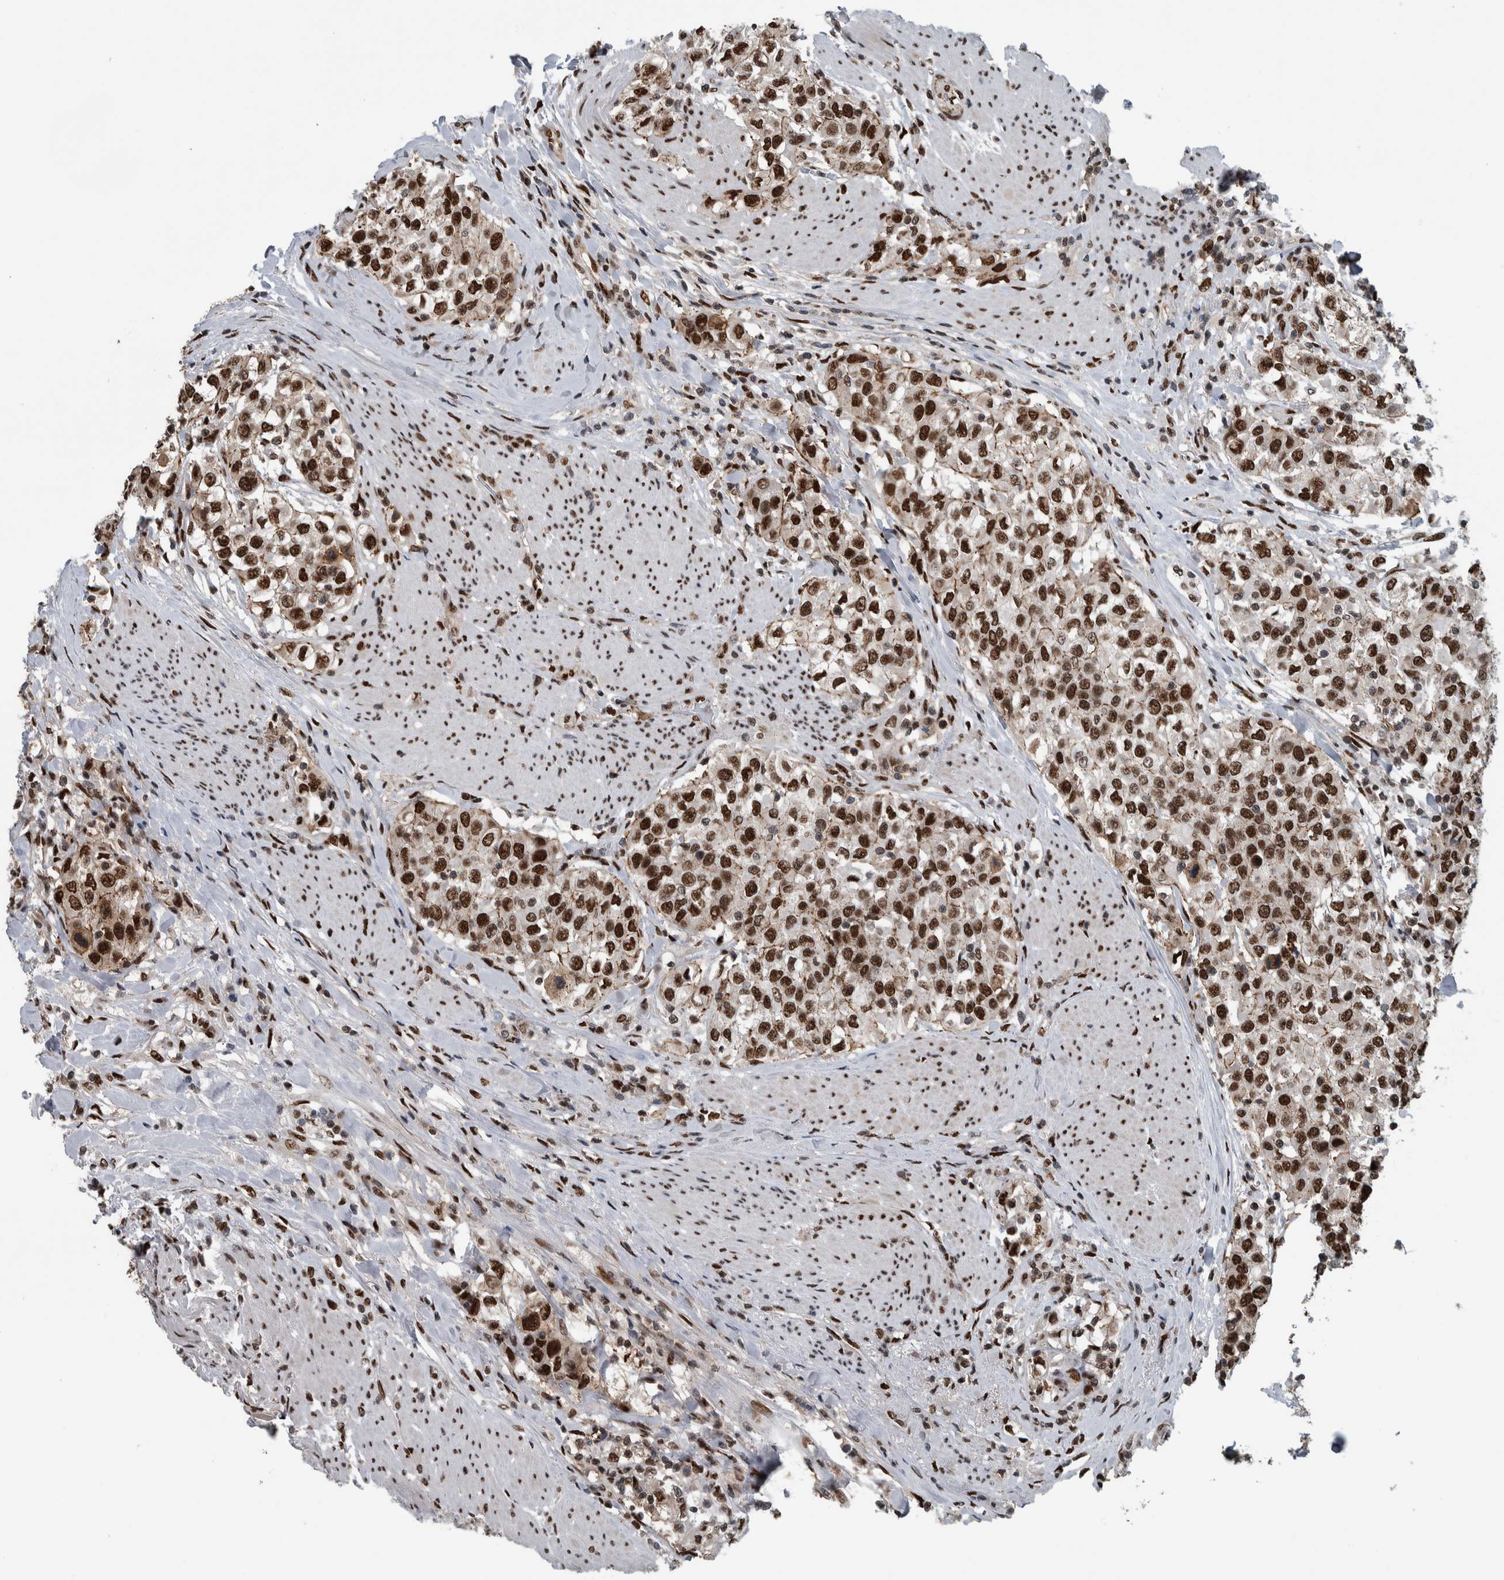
{"staining": {"intensity": "strong", "quantity": ">75%", "location": "nuclear"}, "tissue": "urothelial cancer", "cell_type": "Tumor cells", "image_type": "cancer", "snomed": [{"axis": "morphology", "description": "Urothelial carcinoma, High grade"}, {"axis": "topography", "description": "Urinary bladder"}], "caption": "Immunohistochemistry of urothelial carcinoma (high-grade) demonstrates high levels of strong nuclear positivity in about >75% of tumor cells. Nuclei are stained in blue.", "gene": "FAM135B", "patient": {"sex": "female", "age": 80}}